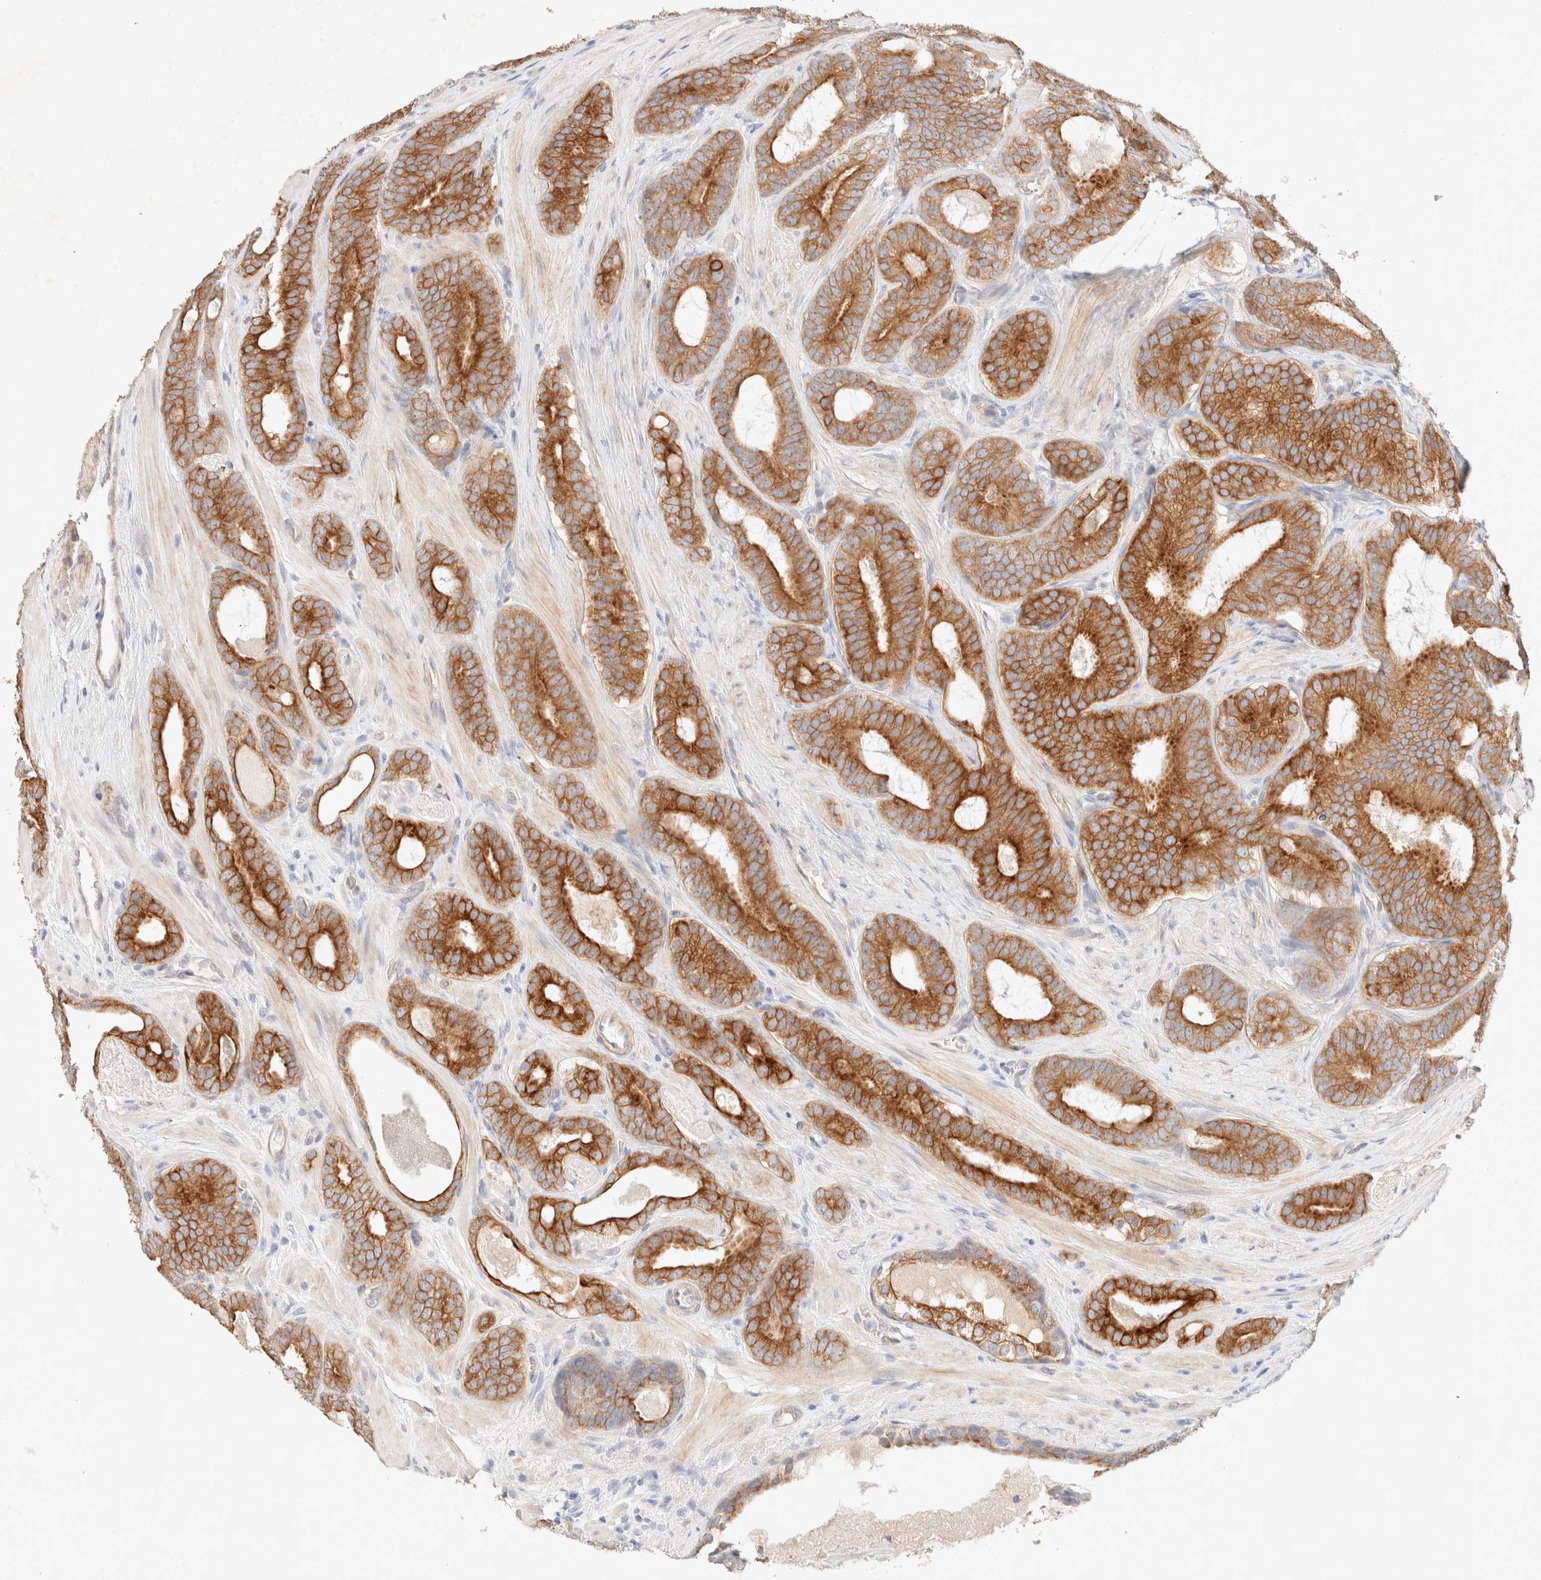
{"staining": {"intensity": "strong", "quantity": ">75%", "location": "cytoplasmic/membranous"}, "tissue": "prostate cancer", "cell_type": "Tumor cells", "image_type": "cancer", "snomed": [{"axis": "morphology", "description": "Adenocarcinoma, High grade"}, {"axis": "topography", "description": "Prostate"}], "caption": "Immunohistochemistry photomicrograph of prostate cancer stained for a protein (brown), which shows high levels of strong cytoplasmic/membranous expression in approximately >75% of tumor cells.", "gene": "CSNK1E", "patient": {"sex": "male", "age": 60}}